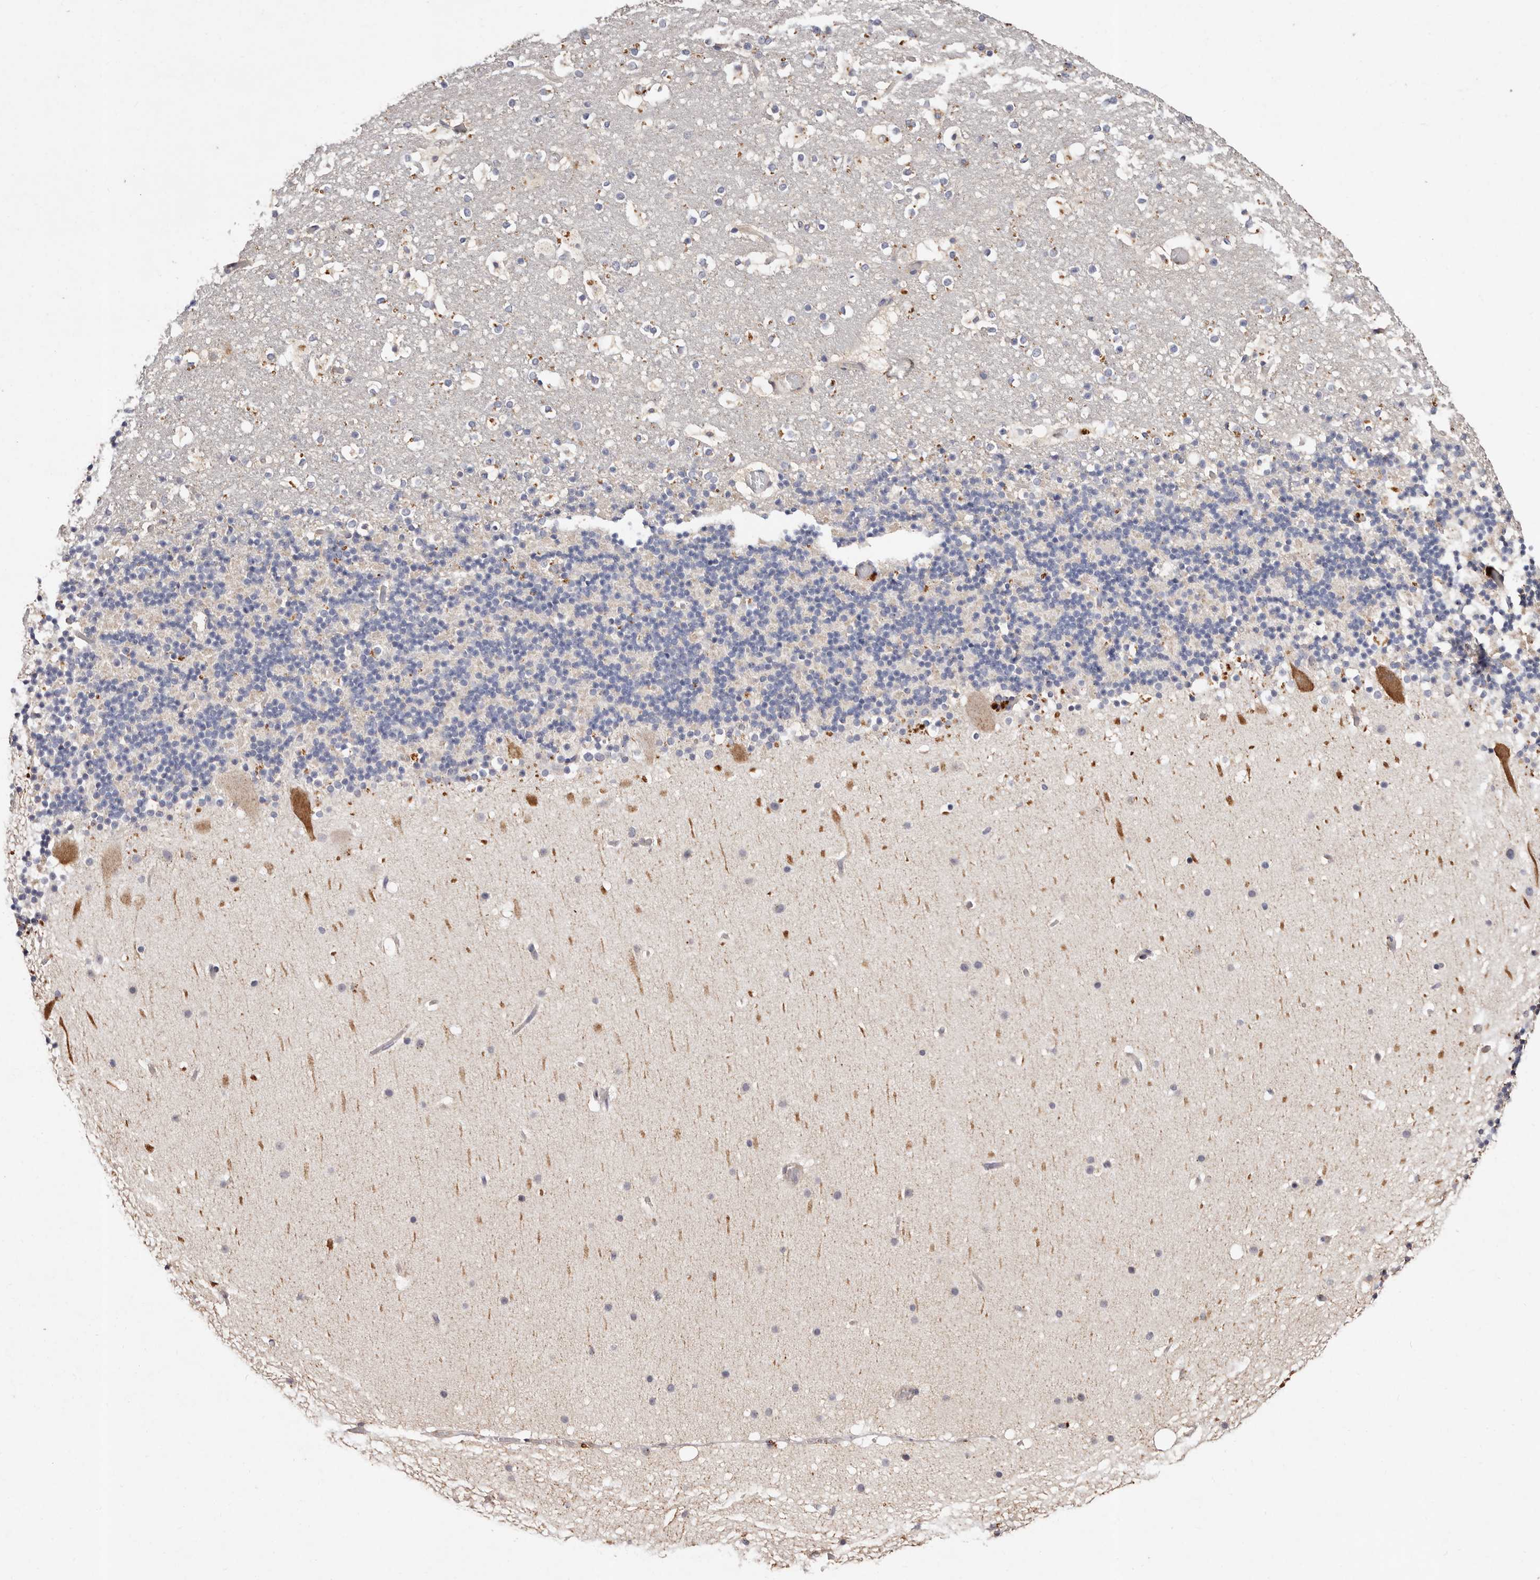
{"staining": {"intensity": "negative", "quantity": "none", "location": "none"}, "tissue": "cerebellum", "cell_type": "Cells in granular layer", "image_type": "normal", "snomed": [{"axis": "morphology", "description": "Normal tissue, NOS"}, {"axis": "topography", "description": "Cerebellum"}], "caption": "Photomicrograph shows no protein expression in cells in granular layer of unremarkable cerebellum. (Brightfield microscopy of DAB (3,3'-diaminobenzidine) immunohistochemistry (IHC) at high magnification).", "gene": "THBS3", "patient": {"sex": "male", "age": 57}}